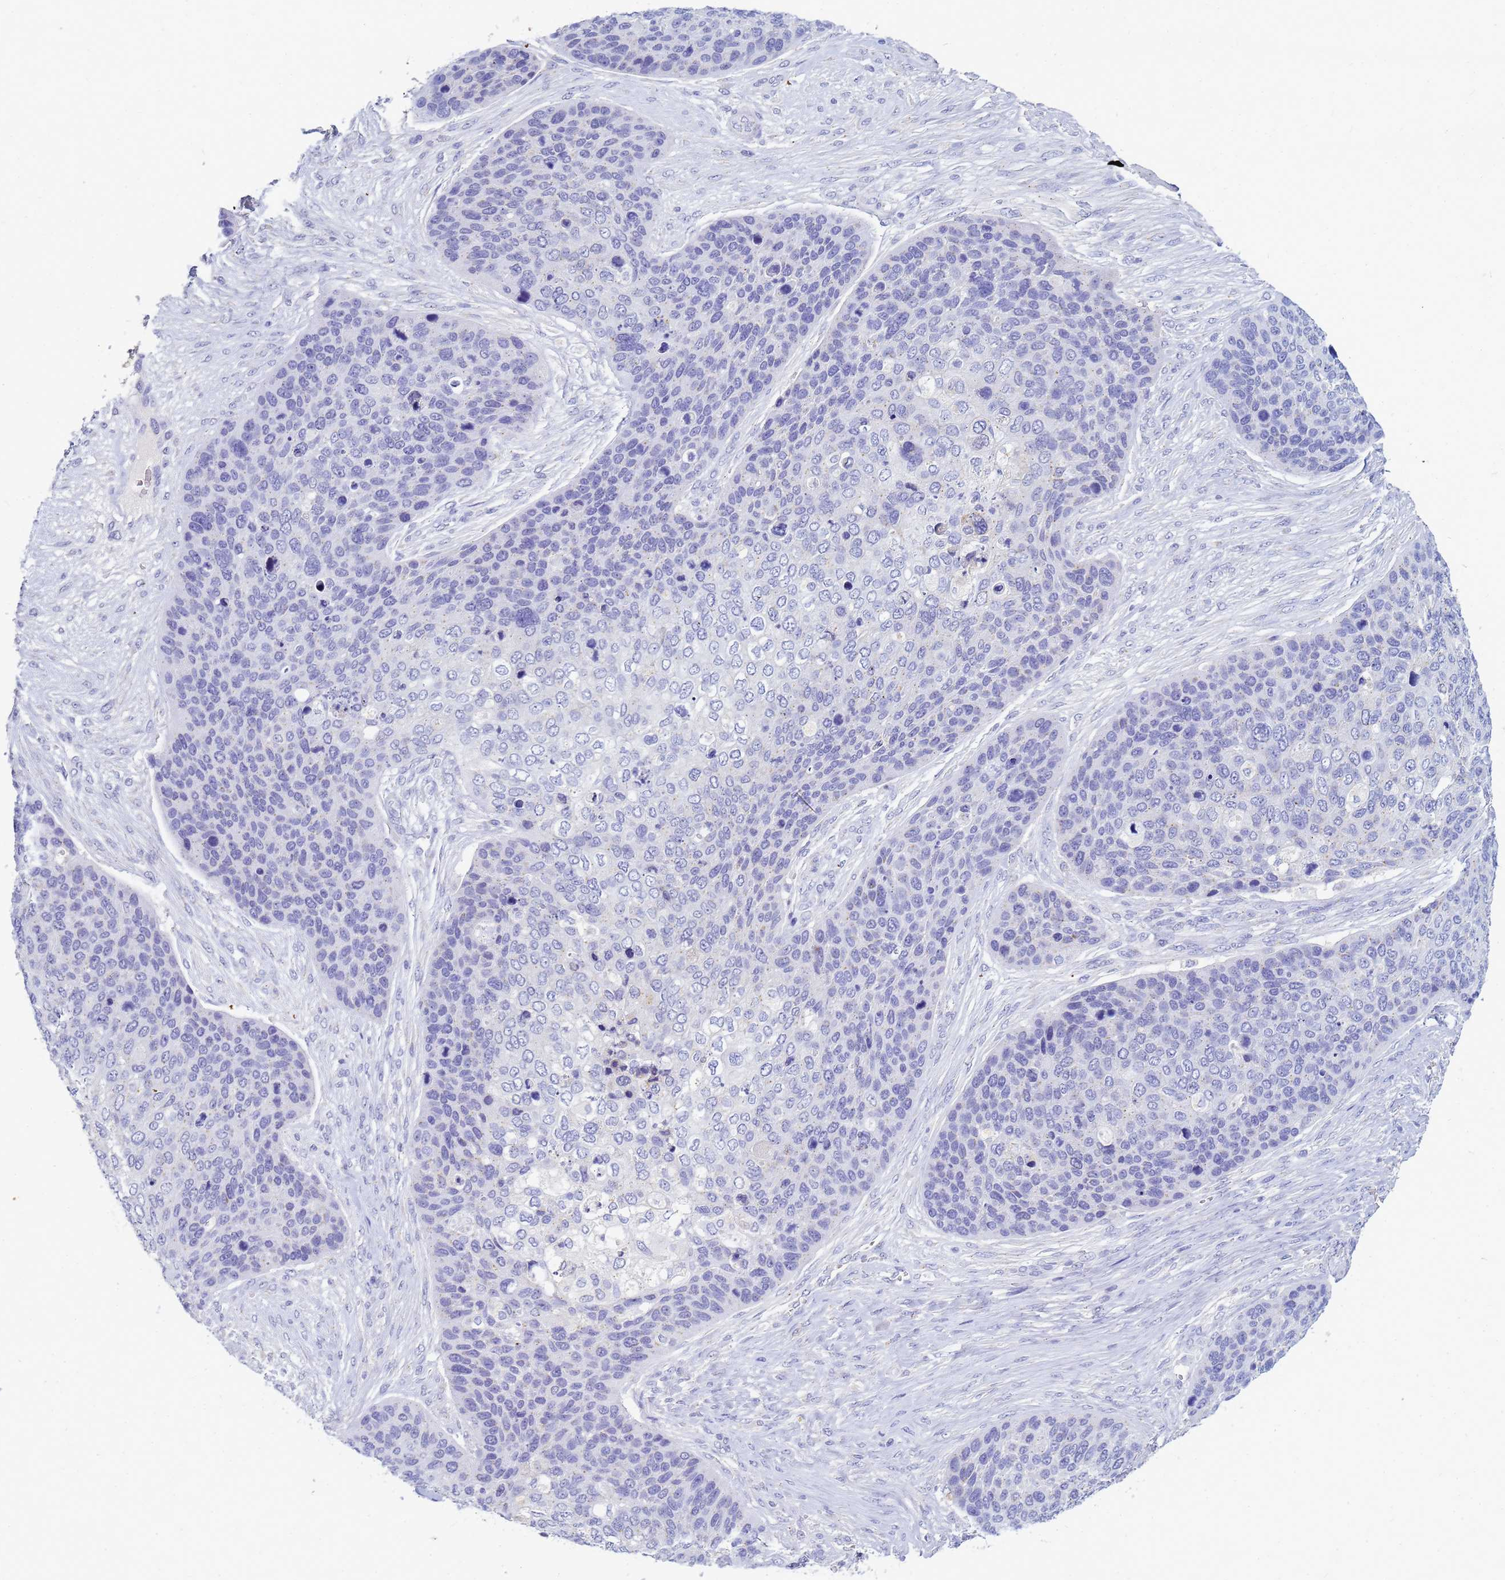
{"staining": {"intensity": "negative", "quantity": "none", "location": "none"}, "tissue": "skin cancer", "cell_type": "Tumor cells", "image_type": "cancer", "snomed": [{"axis": "morphology", "description": "Basal cell carcinoma"}, {"axis": "topography", "description": "Skin"}], "caption": "Human basal cell carcinoma (skin) stained for a protein using IHC displays no positivity in tumor cells.", "gene": "B3GNT8", "patient": {"sex": "female", "age": 74}}